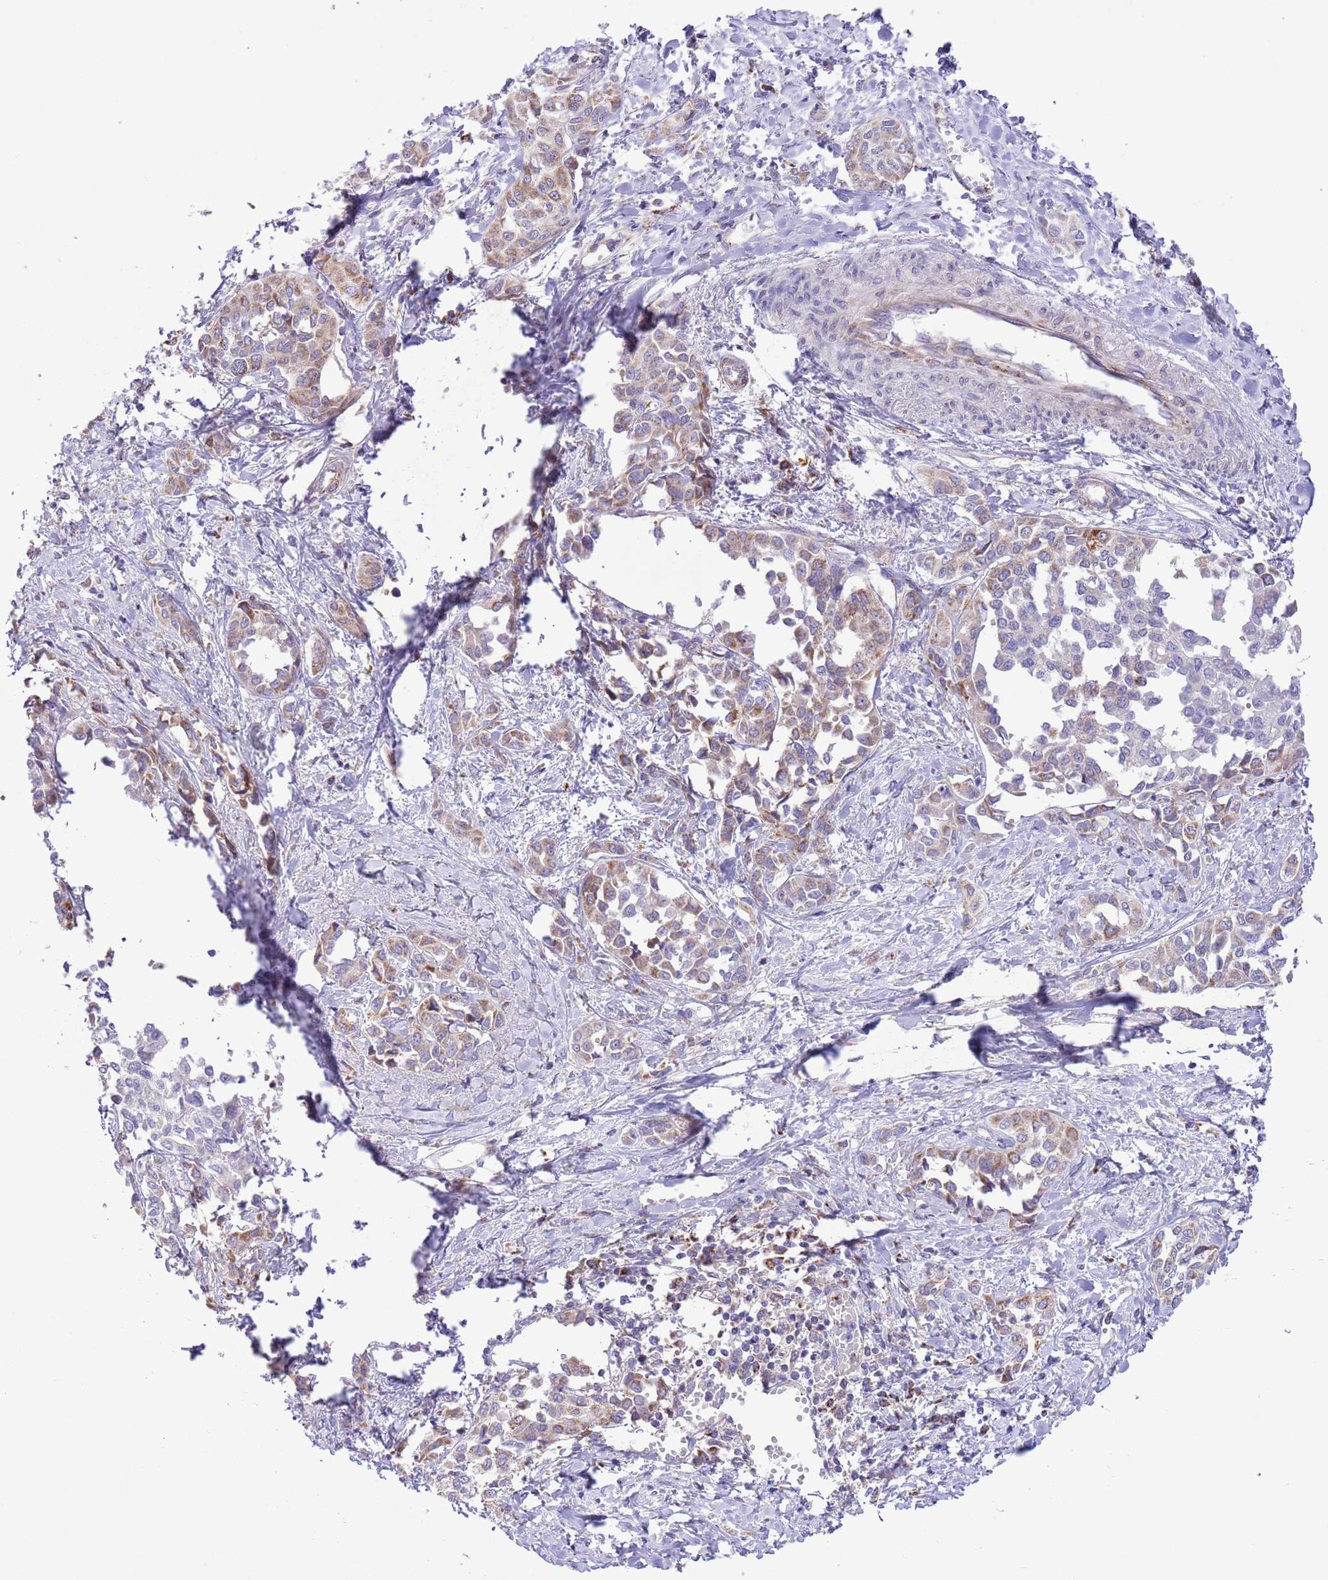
{"staining": {"intensity": "weak", "quantity": "25%-75%", "location": "cytoplasmic/membranous"}, "tissue": "liver cancer", "cell_type": "Tumor cells", "image_type": "cancer", "snomed": [{"axis": "morphology", "description": "Cholangiocarcinoma"}, {"axis": "topography", "description": "Liver"}], "caption": "Protein analysis of cholangiocarcinoma (liver) tissue reveals weak cytoplasmic/membranous positivity in about 25%-75% of tumor cells. The staining was performed using DAB, with brown indicating positive protein expression. Nuclei are stained blue with hematoxylin.", "gene": "SS18L2", "patient": {"sex": "female", "age": 77}}